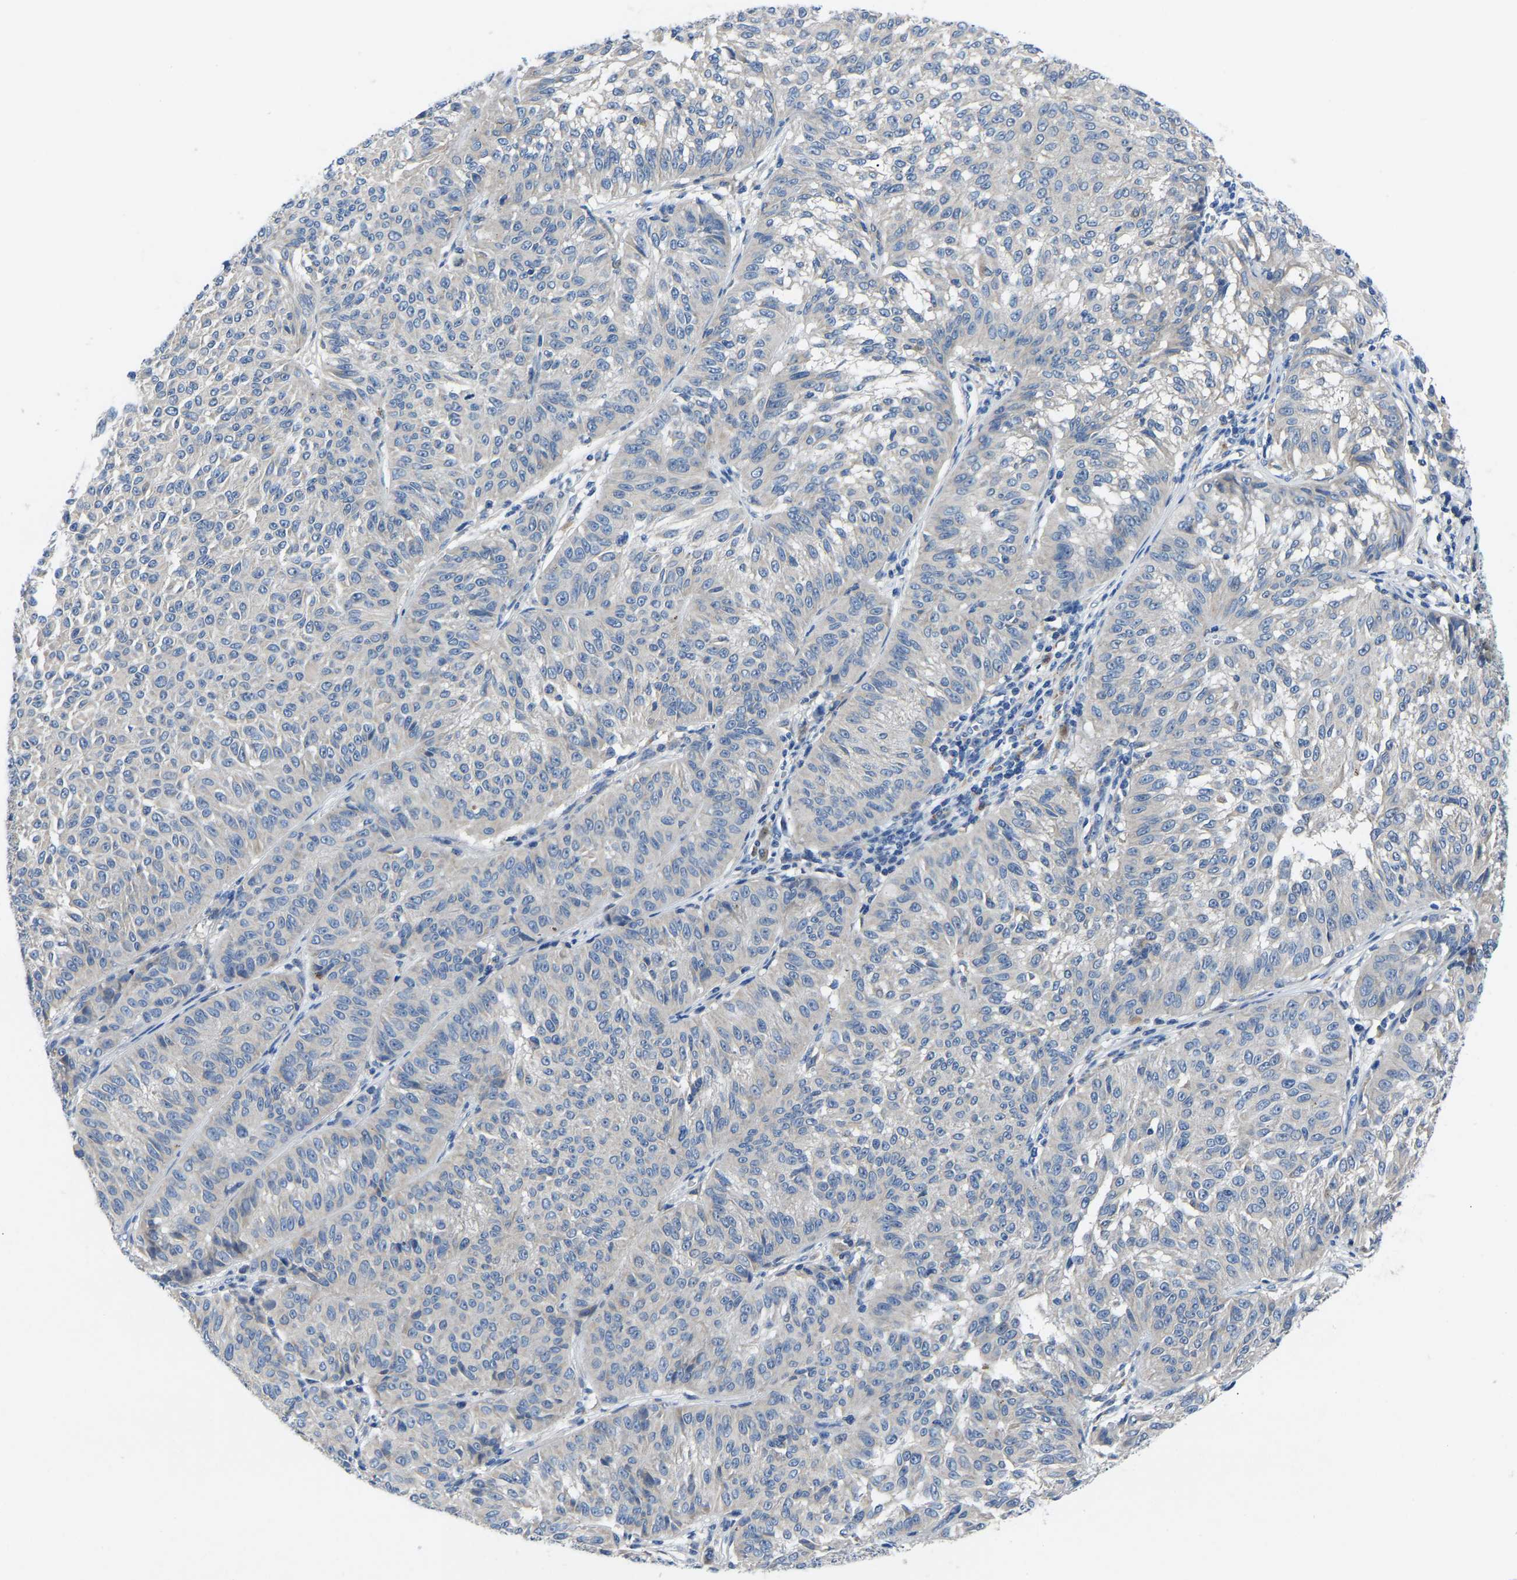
{"staining": {"intensity": "negative", "quantity": "none", "location": "none"}, "tissue": "melanoma", "cell_type": "Tumor cells", "image_type": "cancer", "snomed": [{"axis": "morphology", "description": "Malignant melanoma, NOS"}, {"axis": "topography", "description": "Skin"}], "caption": "Human malignant melanoma stained for a protein using IHC exhibits no staining in tumor cells.", "gene": "TOR1B", "patient": {"sex": "female", "age": 72}}